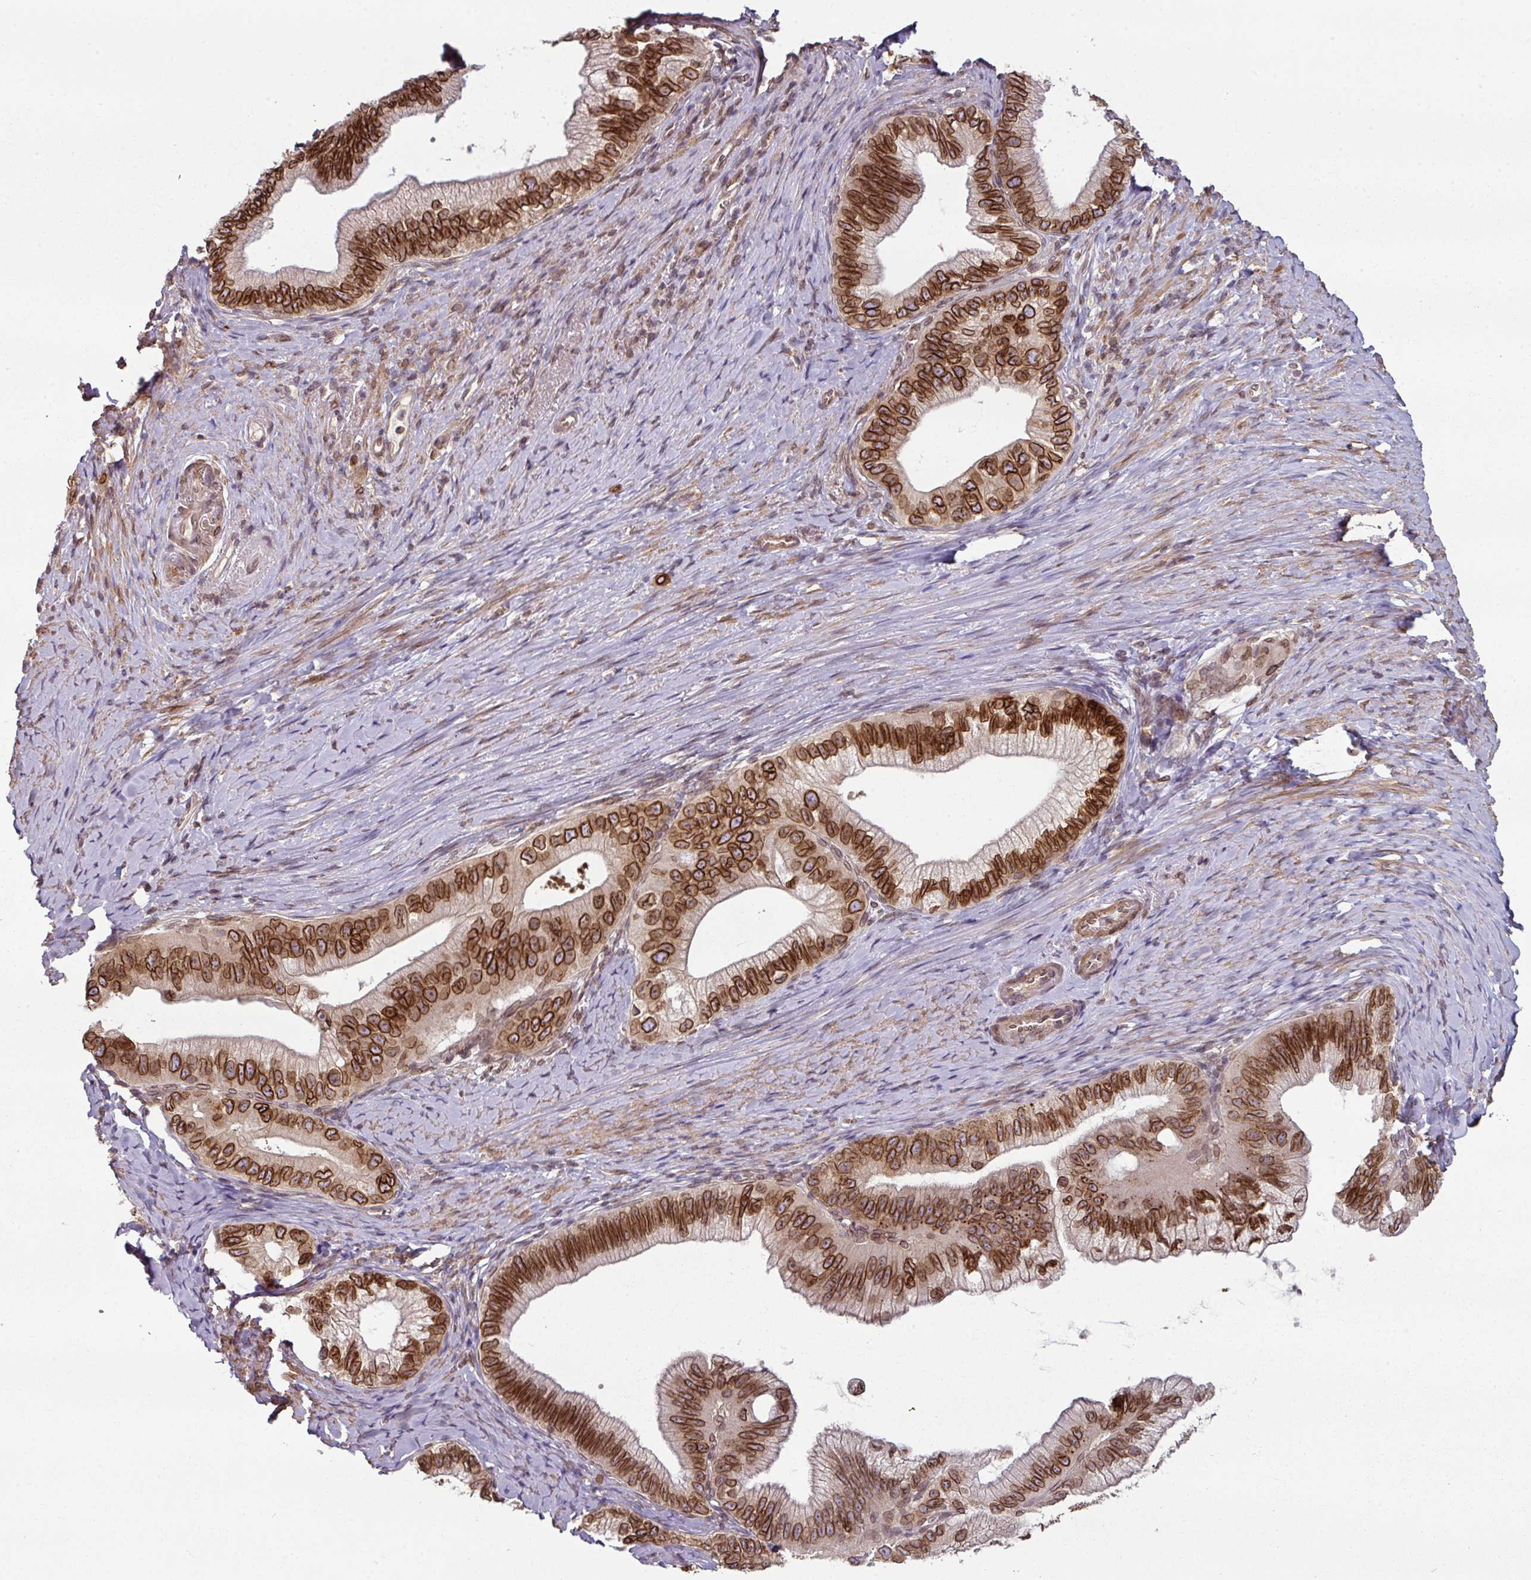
{"staining": {"intensity": "strong", "quantity": ">75%", "location": "cytoplasmic/membranous,nuclear"}, "tissue": "pancreatic cancer", "cell_type": "Tumor cells", "image_type": "cancer", "snomed": [{"axis": "morphology", "description": "Adenocarcinoma, NOS"}, {"axis": "topography", "description": "Pancreas"}], "caption": "A brown stain highlights strong cytoplasmic/membranous and nuclear staining of a protein in pancreatic cancer tumor cells.", "gene": "RANGAP1", "patient": {"sex": "male", "age": 70}}